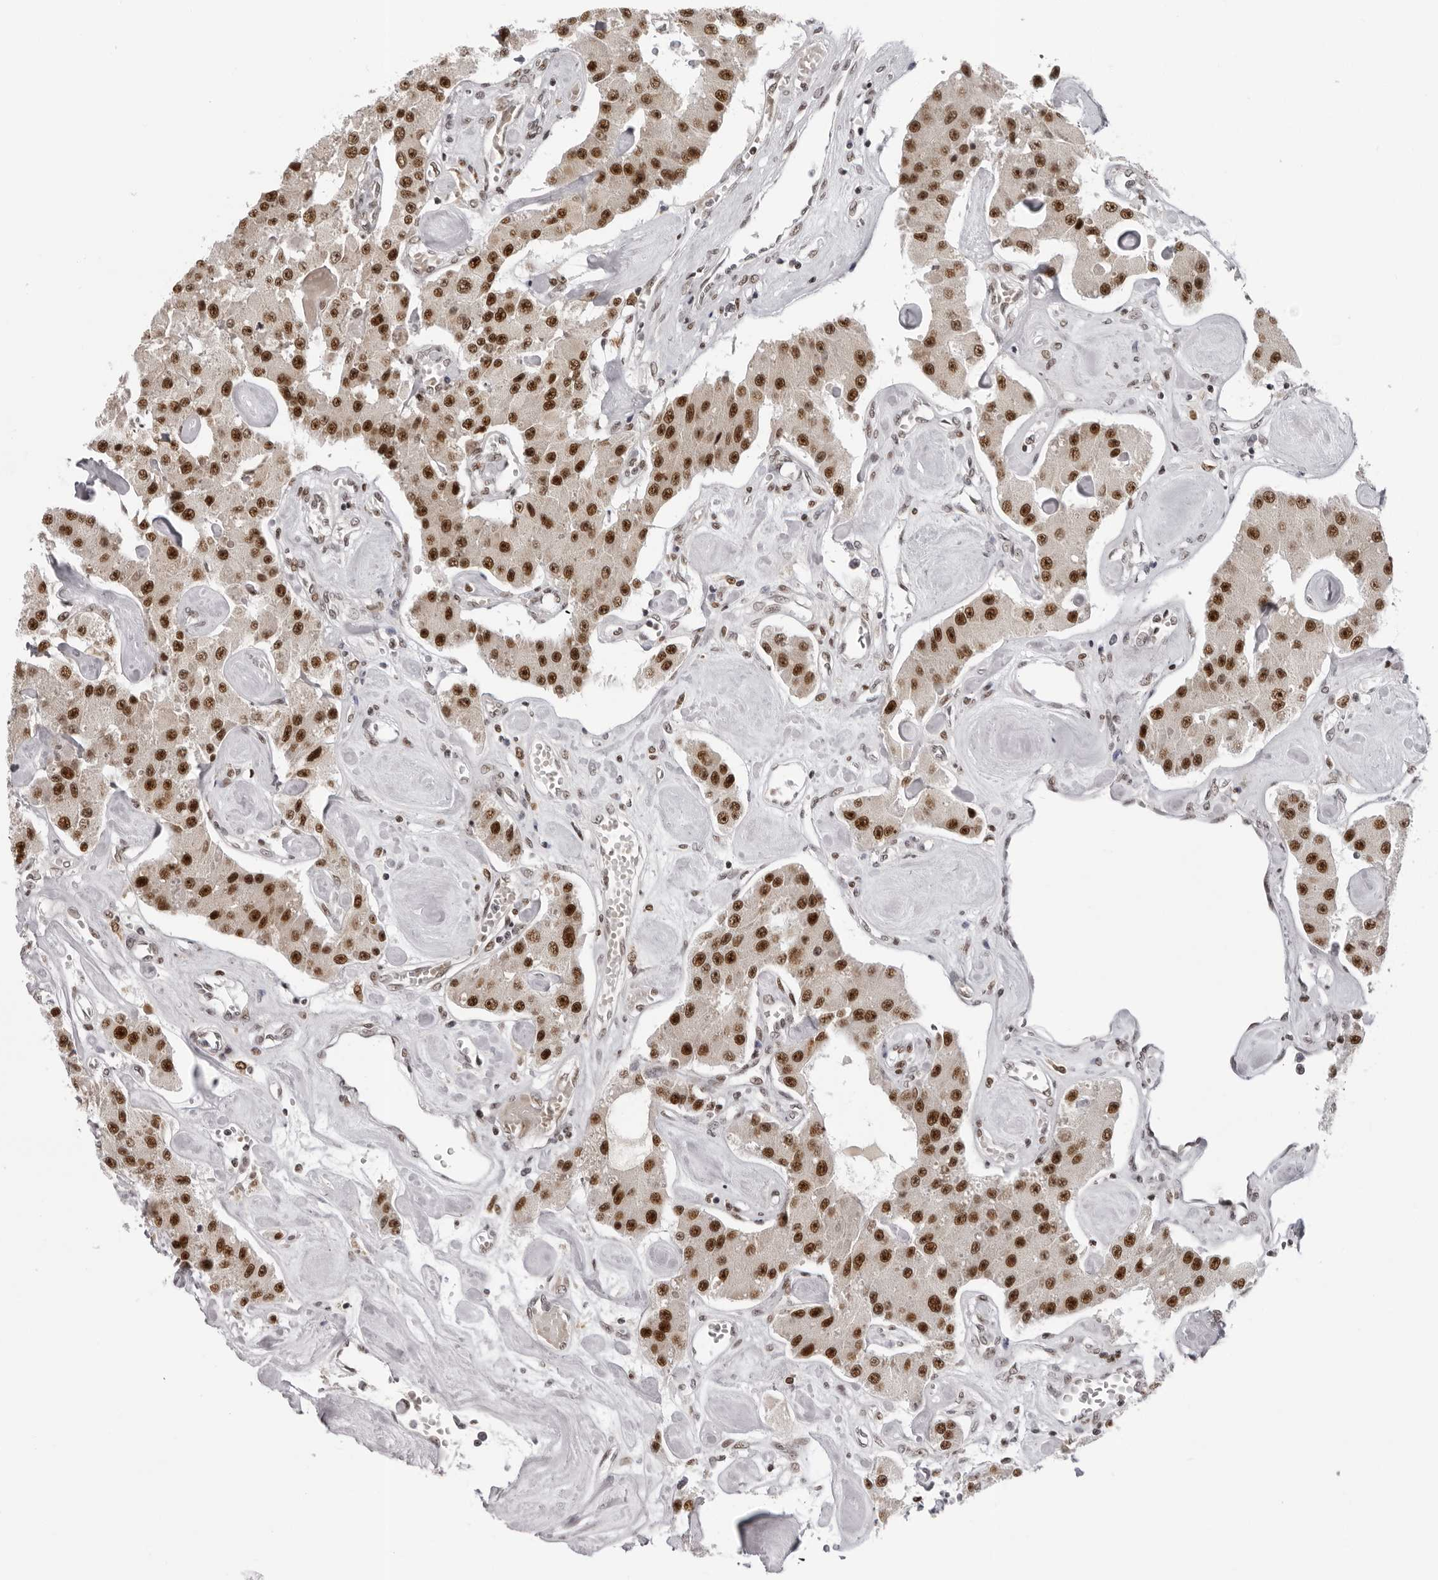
{"staining": {"intensity": "strong", "quantity": ">75%", "location": "nuclear"}, "tissue": "carcinoid", "cell_type": "Tumor cells", "image_type": "cancer", "snomed": [{"axis": "morphology", "description": "Carcinoid, malignant, NOS"}, {"axis": "topography", "description": "Pancreas"}], "caption": "Carcinoid stained with a protein marker reveals strong staining in tumor cells.", "gene": "HEXIM2", "patient": {"sex": "male", "age": 41}}